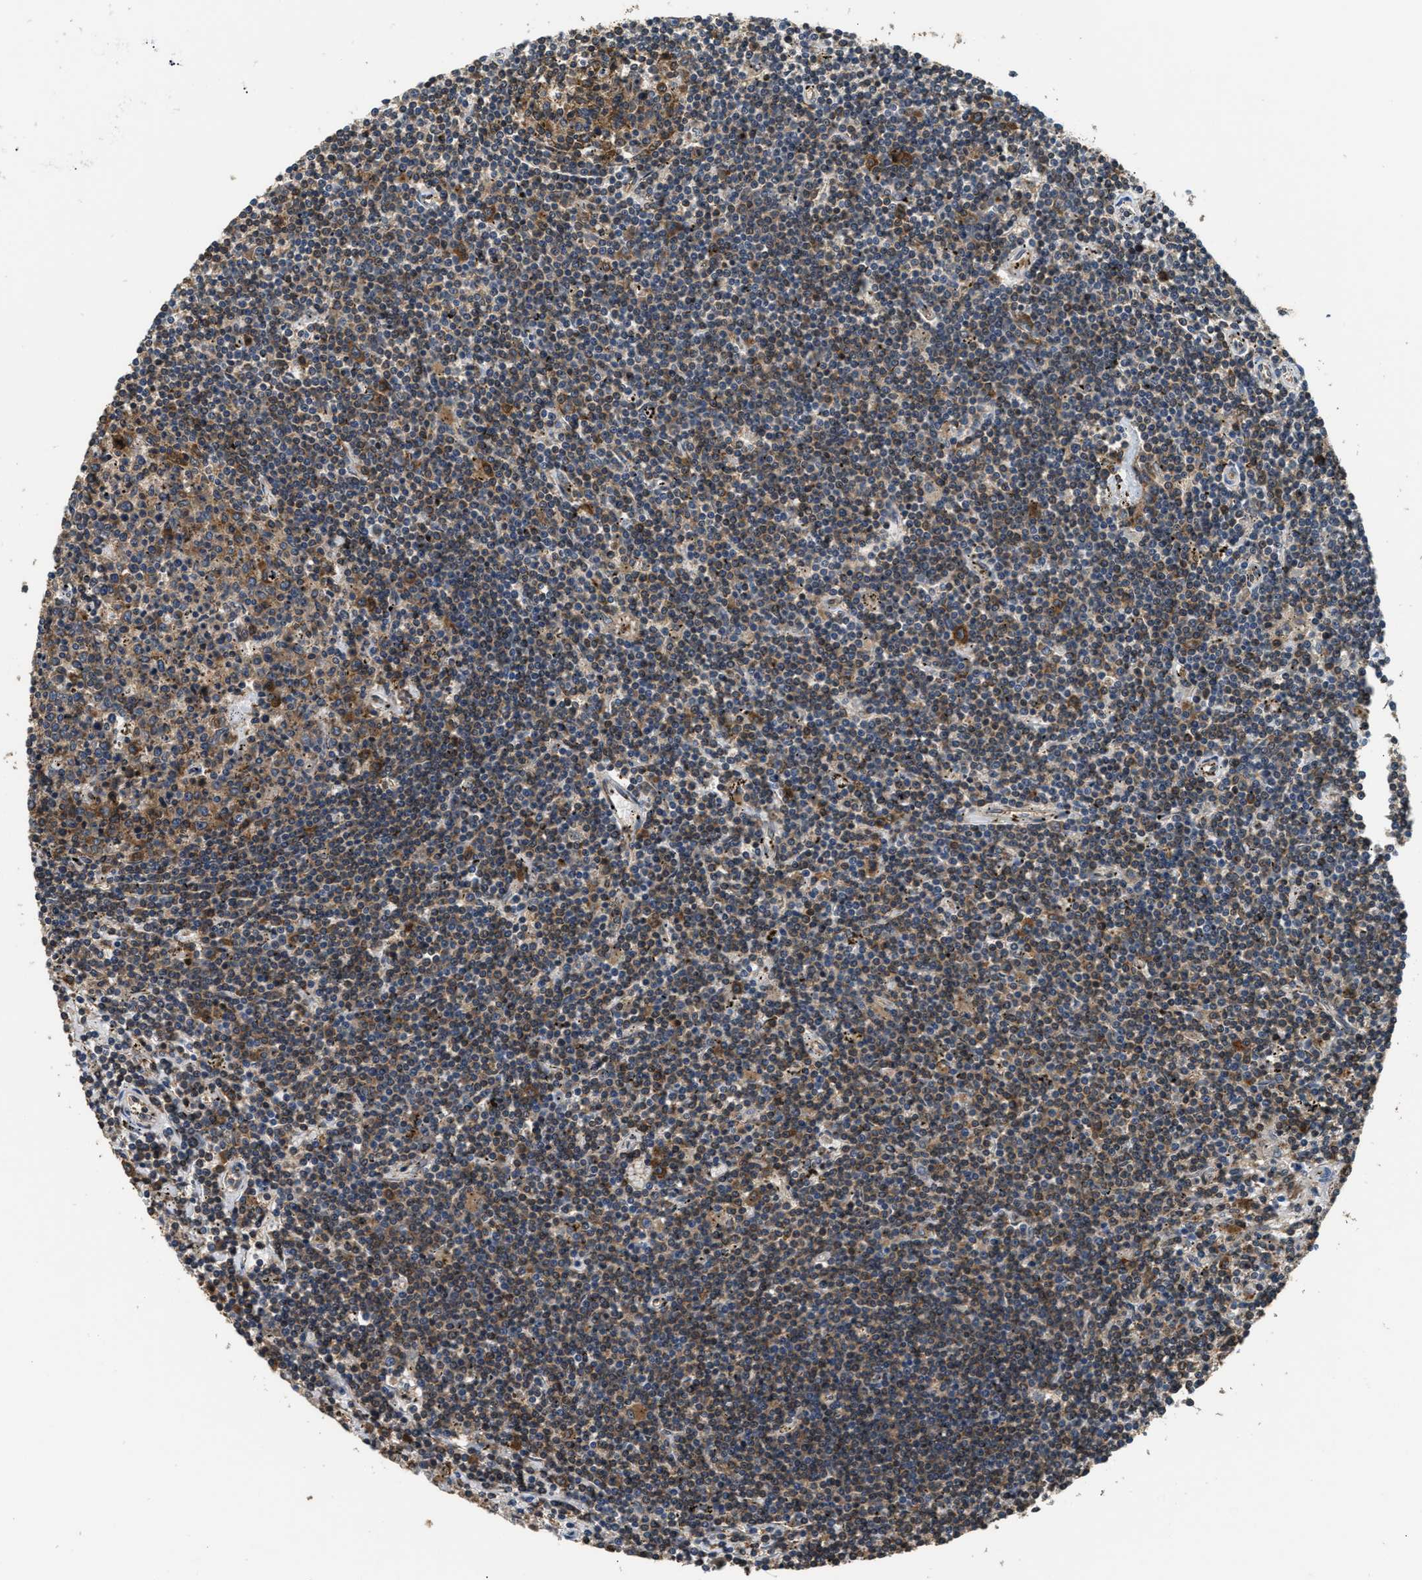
{"staining": {"intensity": "moderate", "quantity": "25%-75%", "location": "cytoplasmic/membranous"}, "tissue": "lymphoma", "cell_type": "Tumor cells", "image_type": "cancer", "snomed": [{"axis": "morphology", "description": "Malignant lymphoma, non-Hodgkin's type, Low grade"}, {"axis": "topography", "description": "Spleen"}], "caption": "Immunohistochemical staining of human lymphoma exhibits medium levels of moderate cytoplasmic/membranous expression in approximately 25%-75% of tumor cells.", "gene": "DNAJC2", "patient": {"sex": "male", "age": 76}}